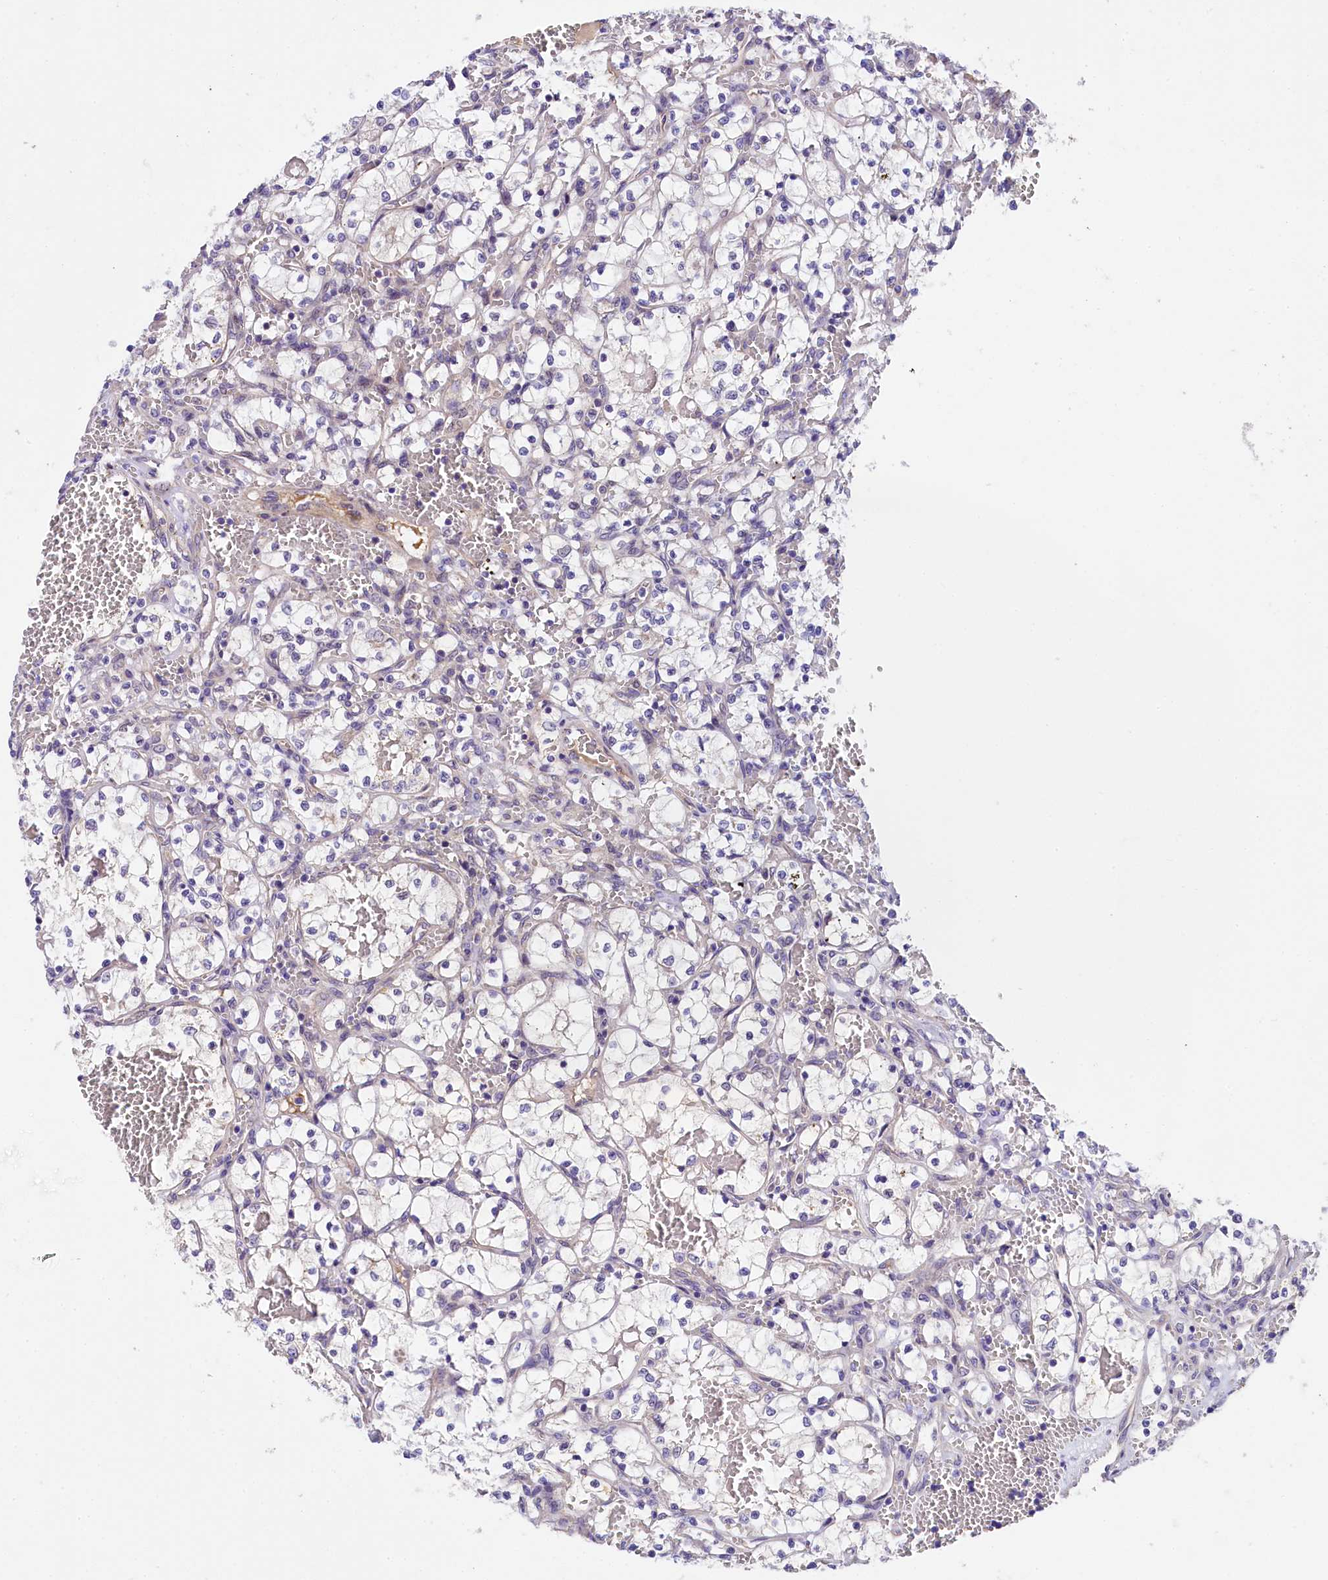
{"staining": {"intensity": "negative", "quantity": "none", "location": "none"}, "tissue": "renal cancer", "cell_type": "Tumor cells", "image_type": "cancer", "snomed": [{"axis": "morphology", "description": "Adenocarcinoma, NOS"}, {"axis": "topography", "description": "Kidney"}], "caption": "Adenocarcinoma (renal) was stained to show a protein in brown. There is no significant expression in tumor cells. (Stains: DAB (3,3'-diaminobenzidine) IHC with hematoxylin counter stain, Microscopy: brightfield microscopy at high magnification).", "gene": "UBXN6", "patient": {"sex": "female", "age": 69}}